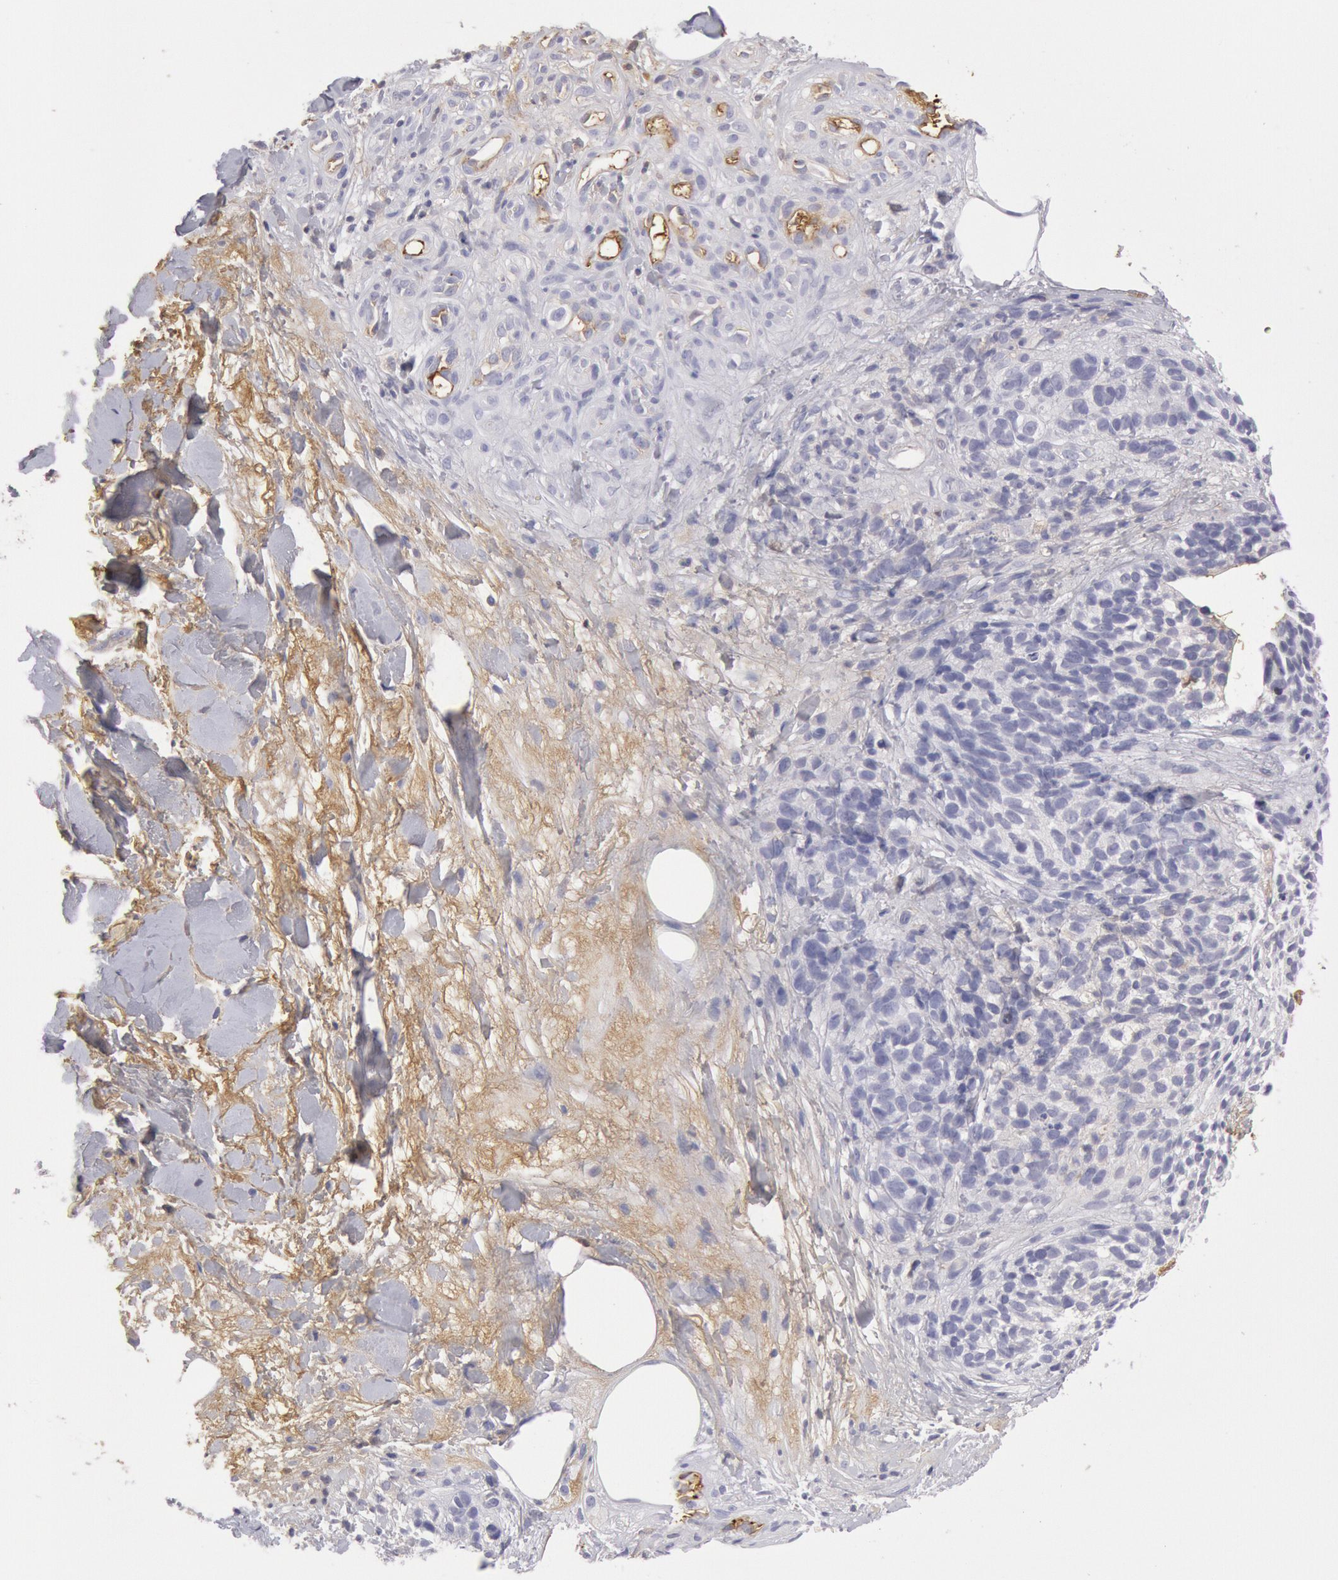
{"staining": {"intensity": "negative", "quantity": "none", "location": "none"}, "tissue": "melanoma", "cell_type": "Tumor cells", "image_type": "cancer", "snomed": [{"axis": "morphology", "description": "Malignant melanoma, NOS"}, {"axis": "topography", "description": "Skin"}], "caption": "This is an immunohistochemistry histopathology image of human melanoma. There is no positivity in tumor cells.", "gene": "IGHA1", "patient": {"sex": "female", "age": 85}}